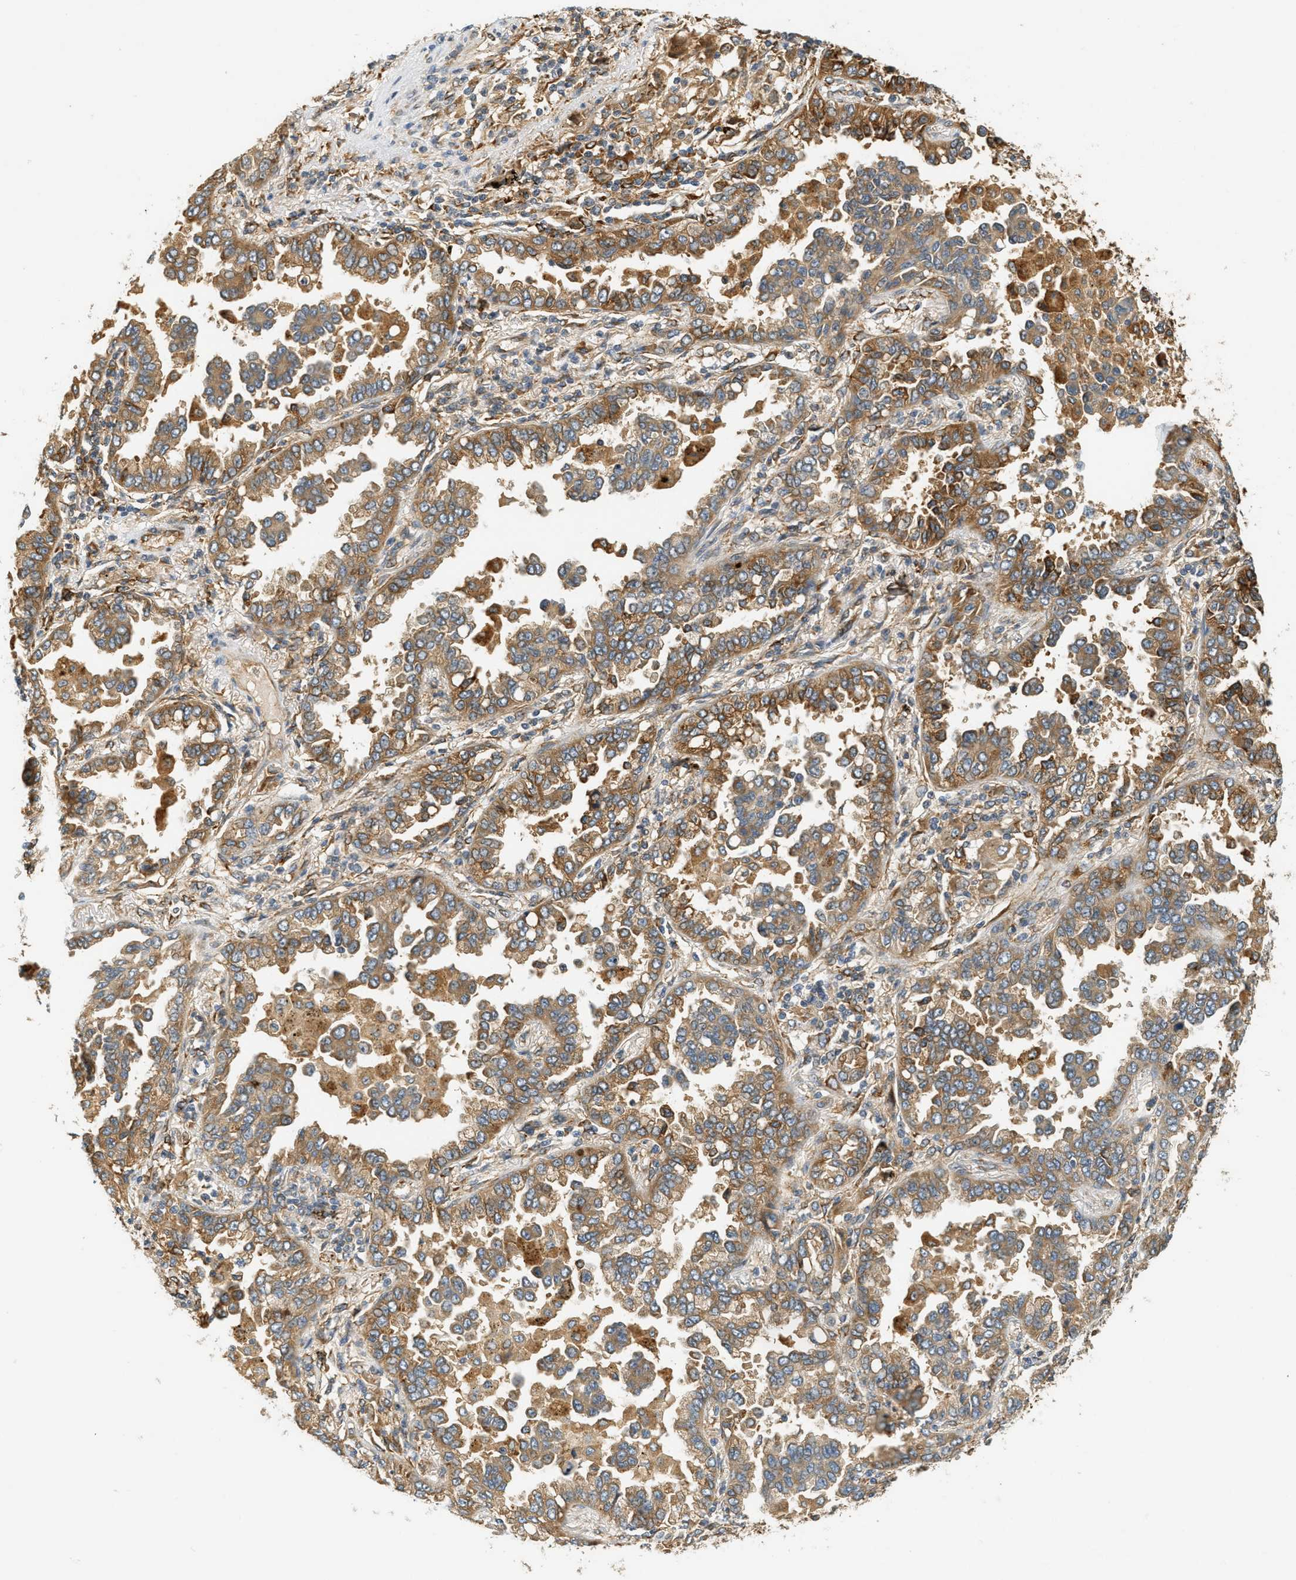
{"staining": {"intensity": "moderate", "quantity": ">75%", "location": "cytoplasmic/membranous"}, "tissue": "lung cancer", "cell_type": "Tumor cells", "image_type": "cancer", "snomed": [{"axis": "morphology", "description": "Normal tissue, NOS"}, {"axis": "morphology", "description": "Adenocarcinoma, NOS"}, {"axis": "topography", "description": "Lung"}], "caption": "There is medium levels of moderate cytoplasmic/membranous expression in tumor cells of lung adenocarcinoma, as demonstrated by immunohistochemical staining (brown color).", "gene": "PDK1", "patient": {"sex": "male", "age": 59}}